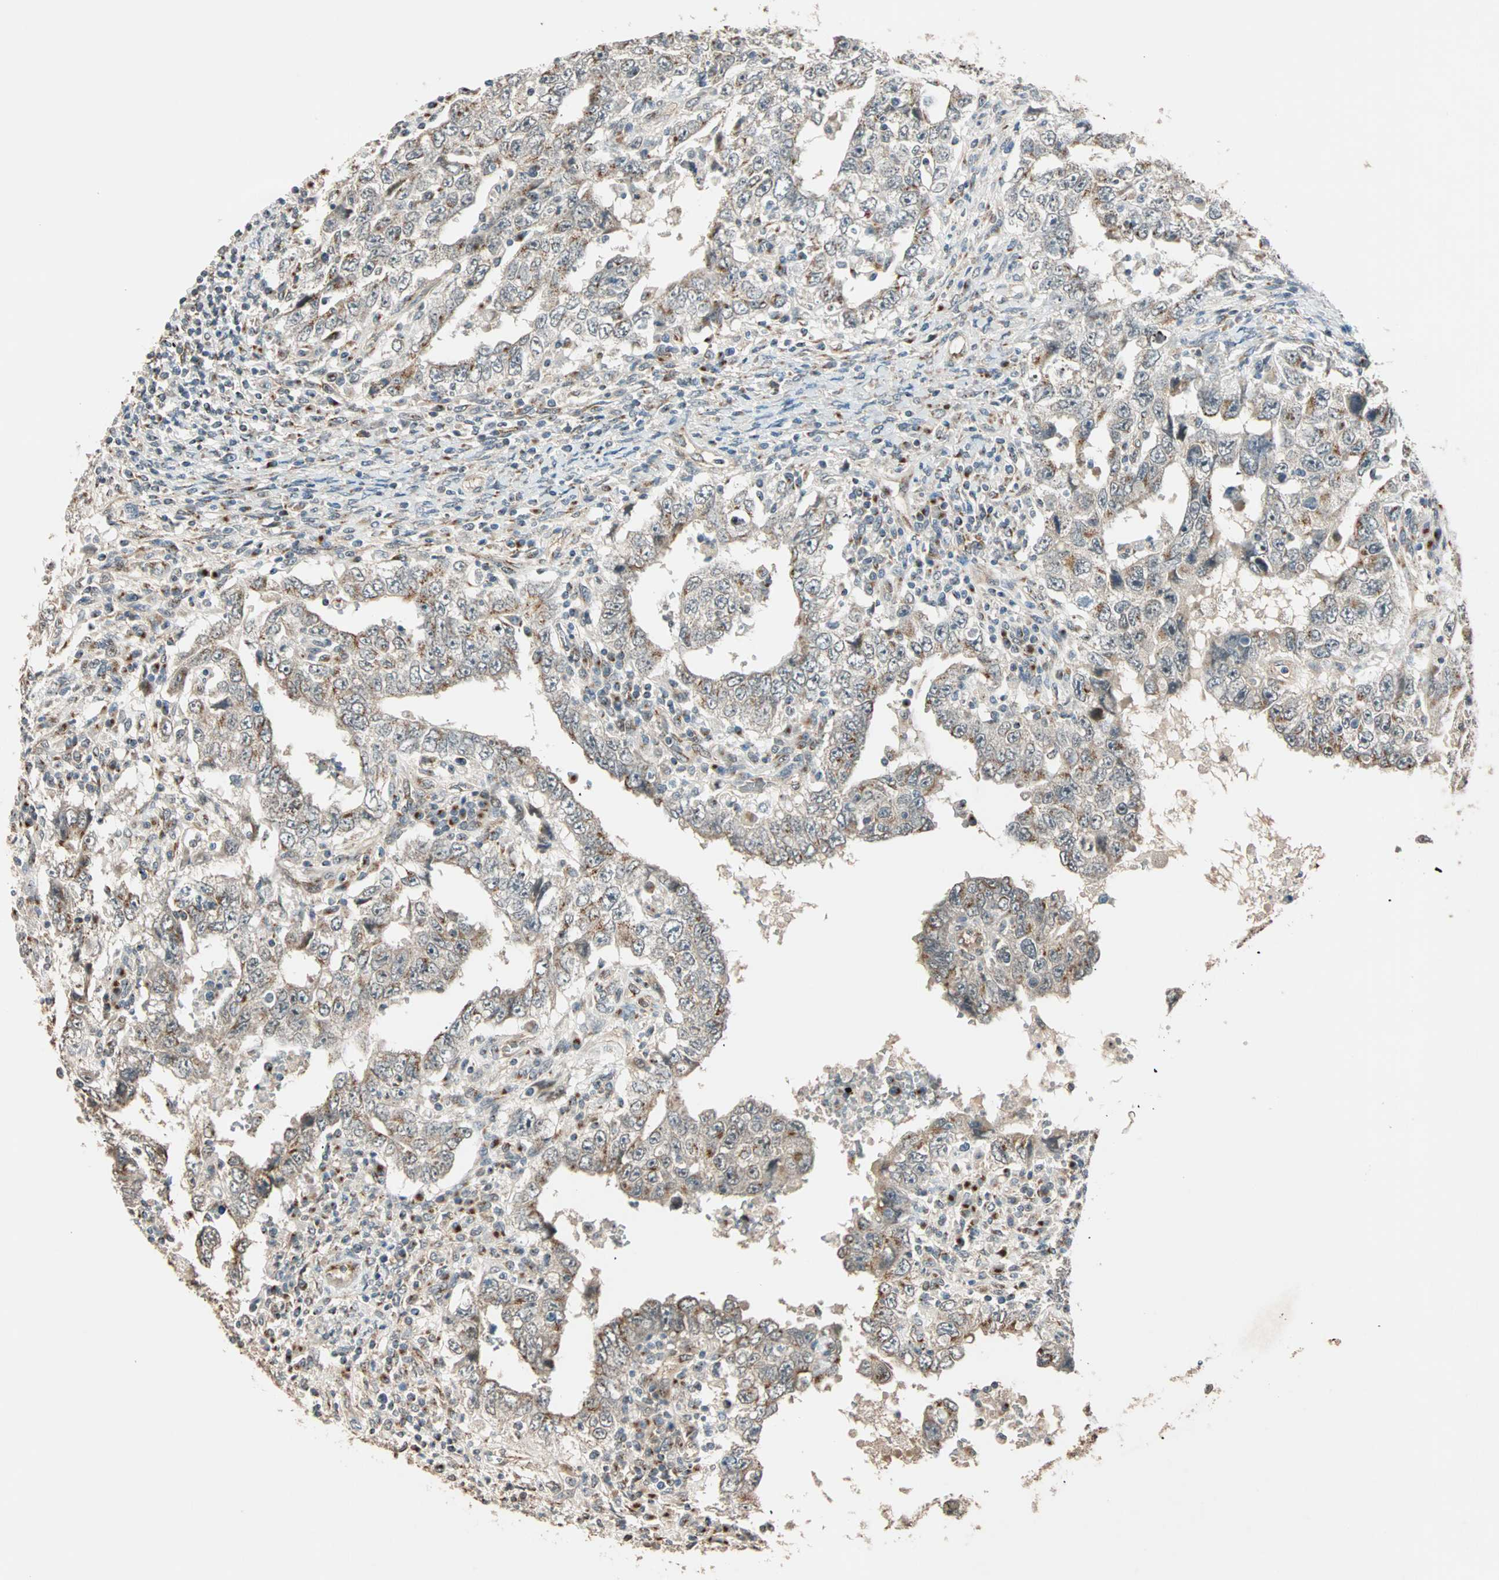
{"staining": {"intensity": "weak", "quantity": "25%-75%", "location": "cytoplasmic/membranous"}, "tissue": "testis cancer", "cell_type": "Tumor cells", "image_type": "cancer", "snomed": [{"axis": "morphology", "description": "Carcinoma, Embryonal, NOS"}, {"axis": "topography", "description": "Testis"}], "caption": "Protein analysis of testis embryonal carcinoma tissue demonstrates weak cytoplasmic/membranous expression in approximately 25%-75% of tumor cells.", "gene": "PRDM2", "patient": {"sex": "male", "age": 26}}